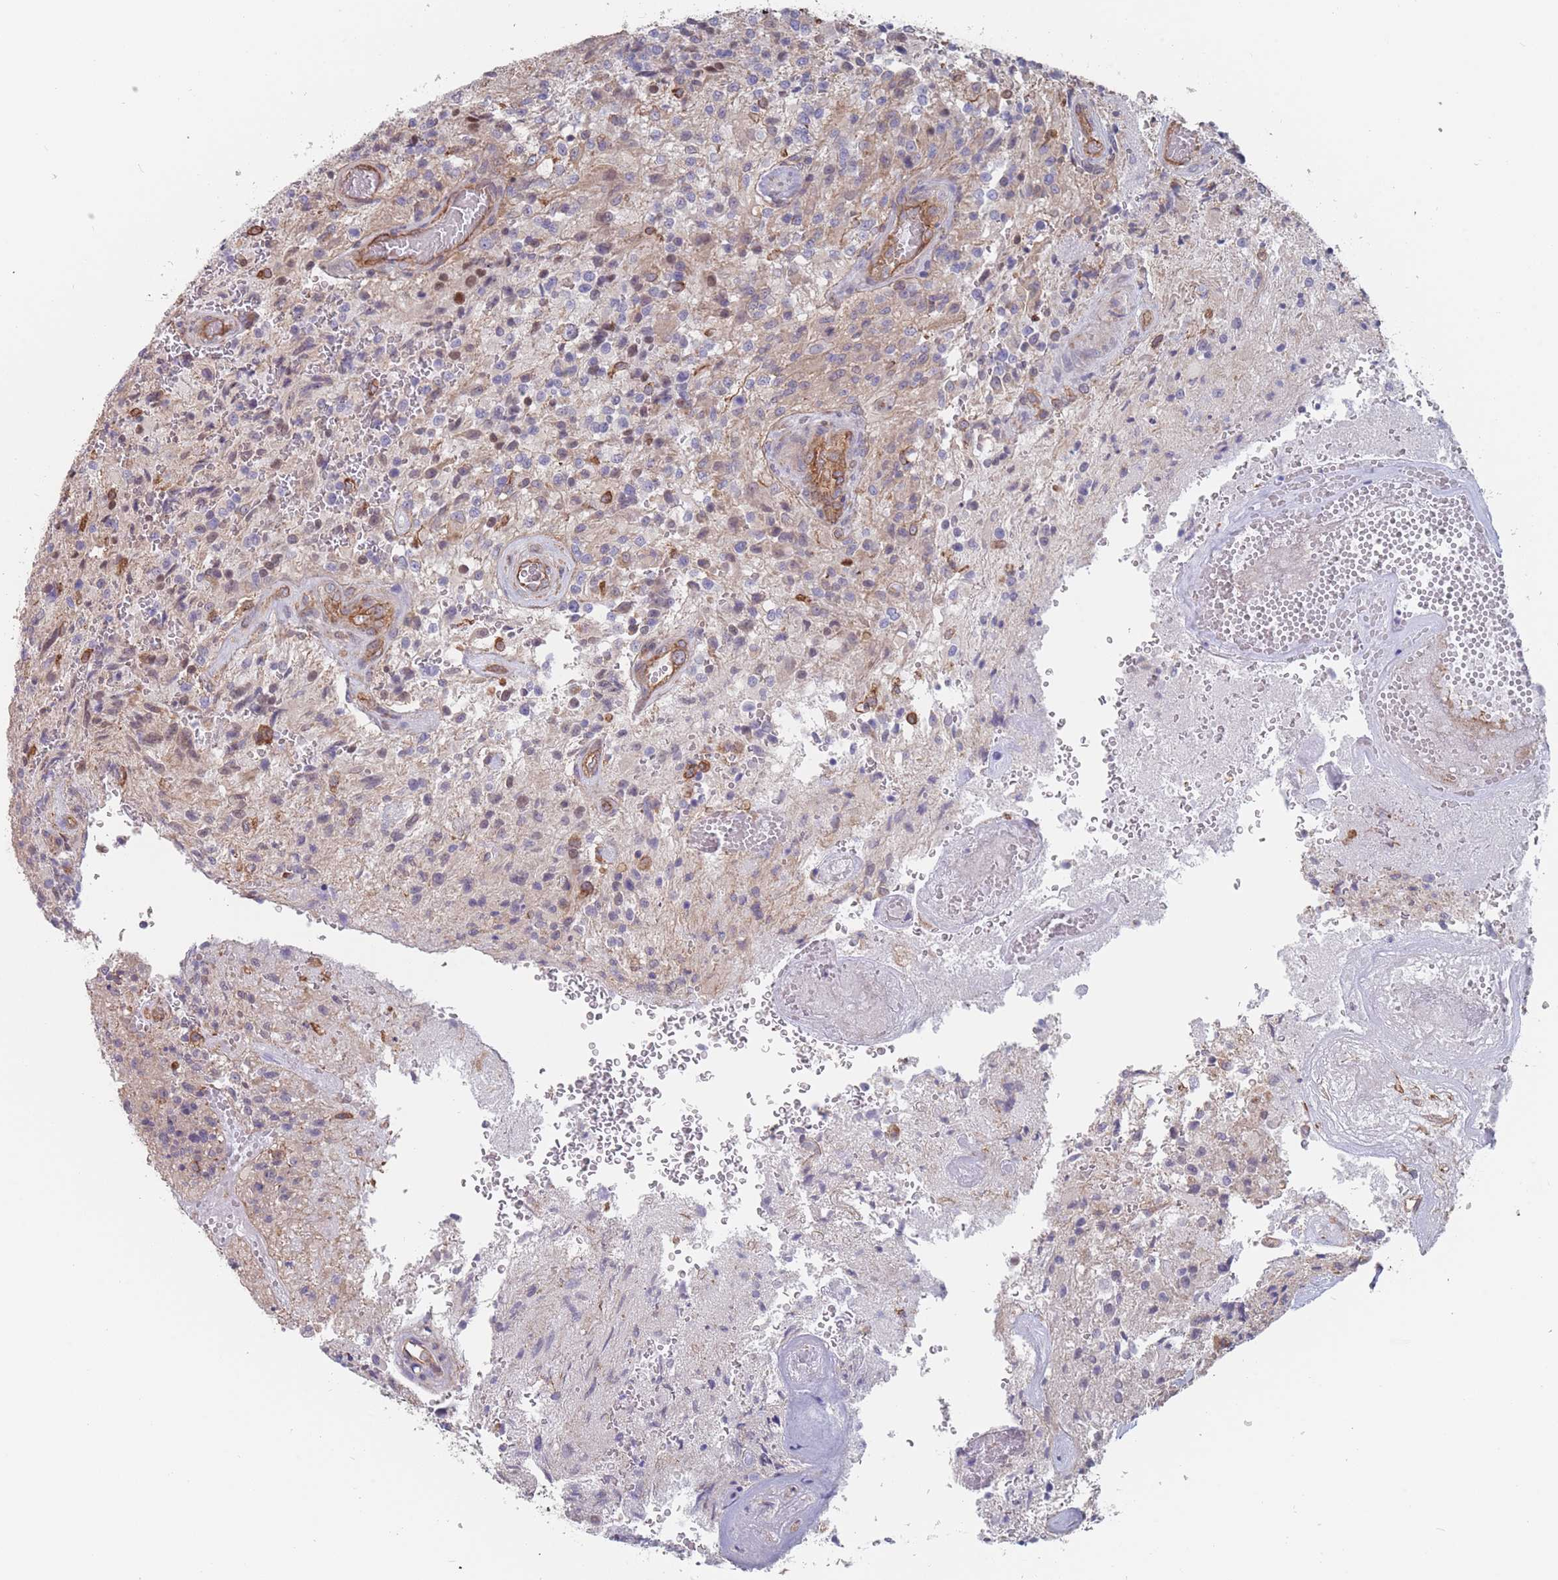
{"staining": {"intensity": "negative", "quantity": "none", "location": "none"}, "tissue": "glioma", "cell_type": "Tumor cells", "image_type": "cancer", "snomed": [{"axis": "morphology", "description": "Normal tissue, NOS"}, {"axis": "morphology", "description": "Glioma, malignant, High grade"}, {"axis": "topography", "description": "Cerebral cortex"}], "caption": "DAB immunohistochemical staining of malignant glioma (high-grade) displays no significant positivity in tumor cells.", "gene": "SLC1A6", "patient": {"sex": "male", "age": 56}}